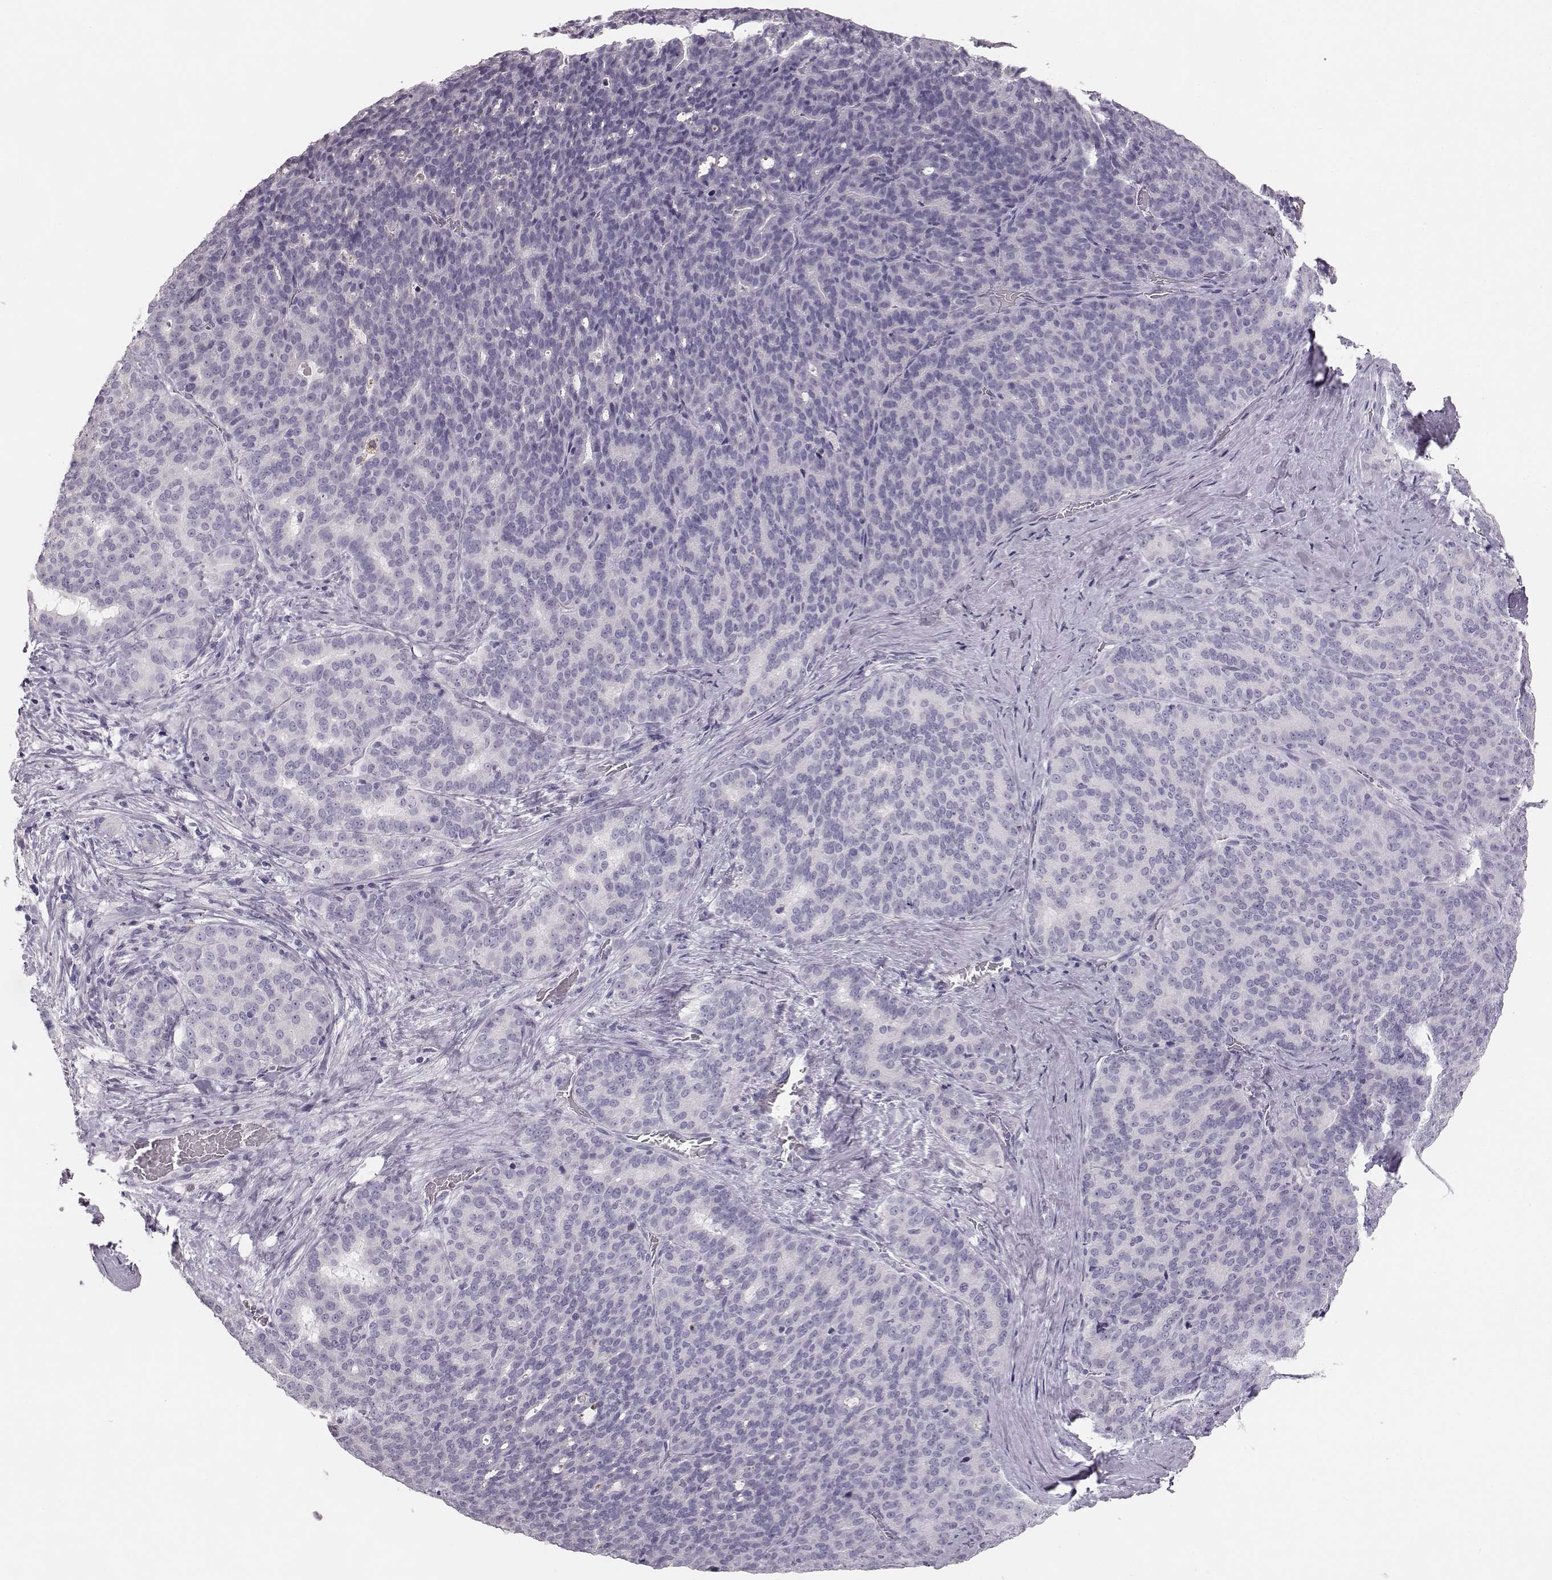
{"staining": {"intensity": "negative", "quantity": "none", "location": "none"}, "tissue": "liver cancer", "cell_type": "Tumor cells", "image_type": "cancer", "snomed": [{"axis": "morphology", "description": "Cholangiocarcinoma"}, {"axis": "topography", "description": "Liver"}], "caption": "DAB immunohistochemical staining of human liver cholangiocarcinoma reveals no significant staining in tumor cells.", "gene": "NPTXR", "patient": {"sex": "female", "age": 47}}